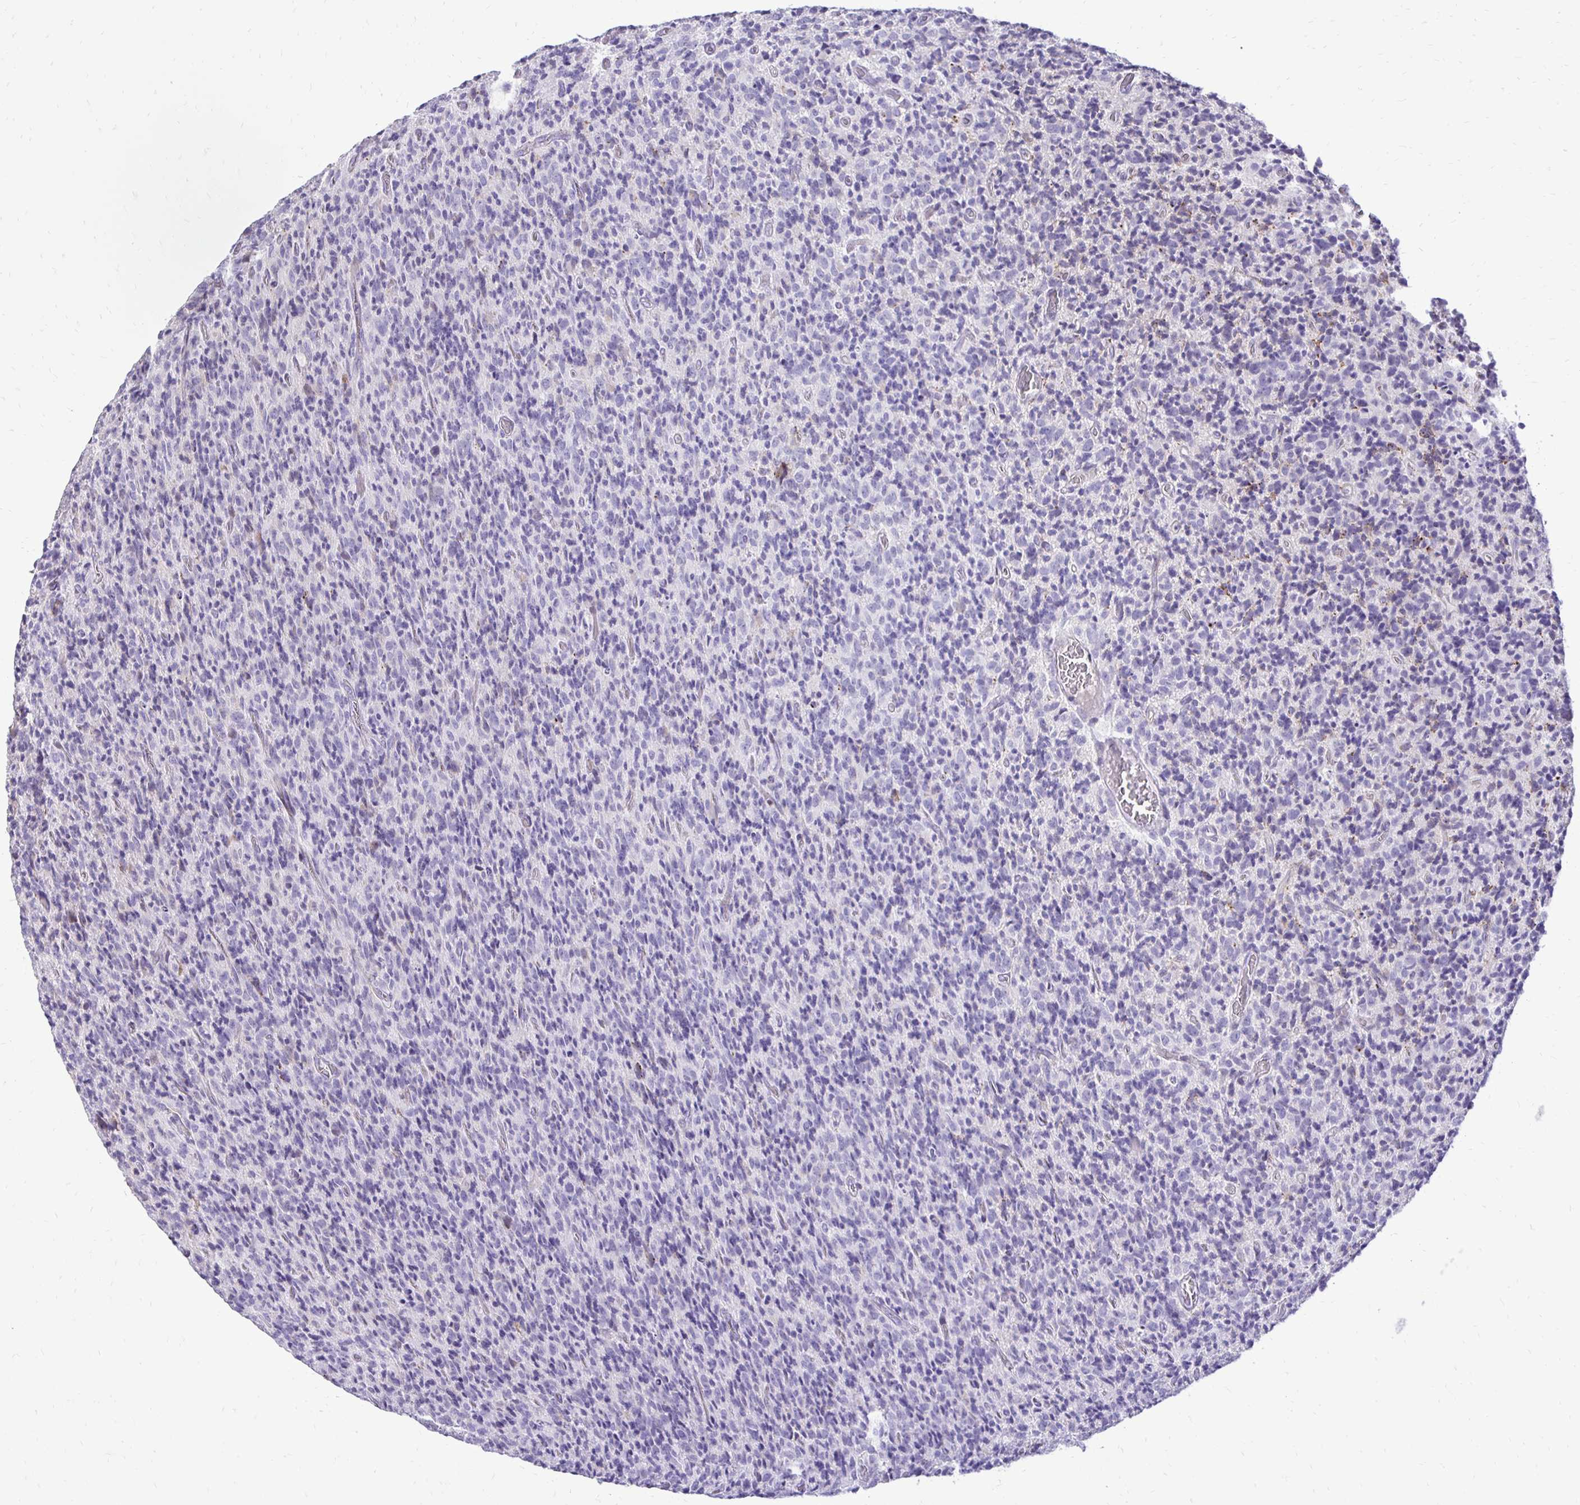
{"staining": {"intensity": "negative", "quantity": "none", "location": "none"}, "tissue": "glioma", "cell_type": "Tumor cells", "image_type": "cancer", "snomed": [{"axis": "morphology", "description": "Glioma, malignant, High grade"}, {"axis": "topography", "description": "Brain"}], "caption": "Malignant glioma (high-grade) was stained to show a protein in brown. There is no significant staining in tumor cells.", "gene": "GAS2", "patient": {"sex": "male", "age": 76}}